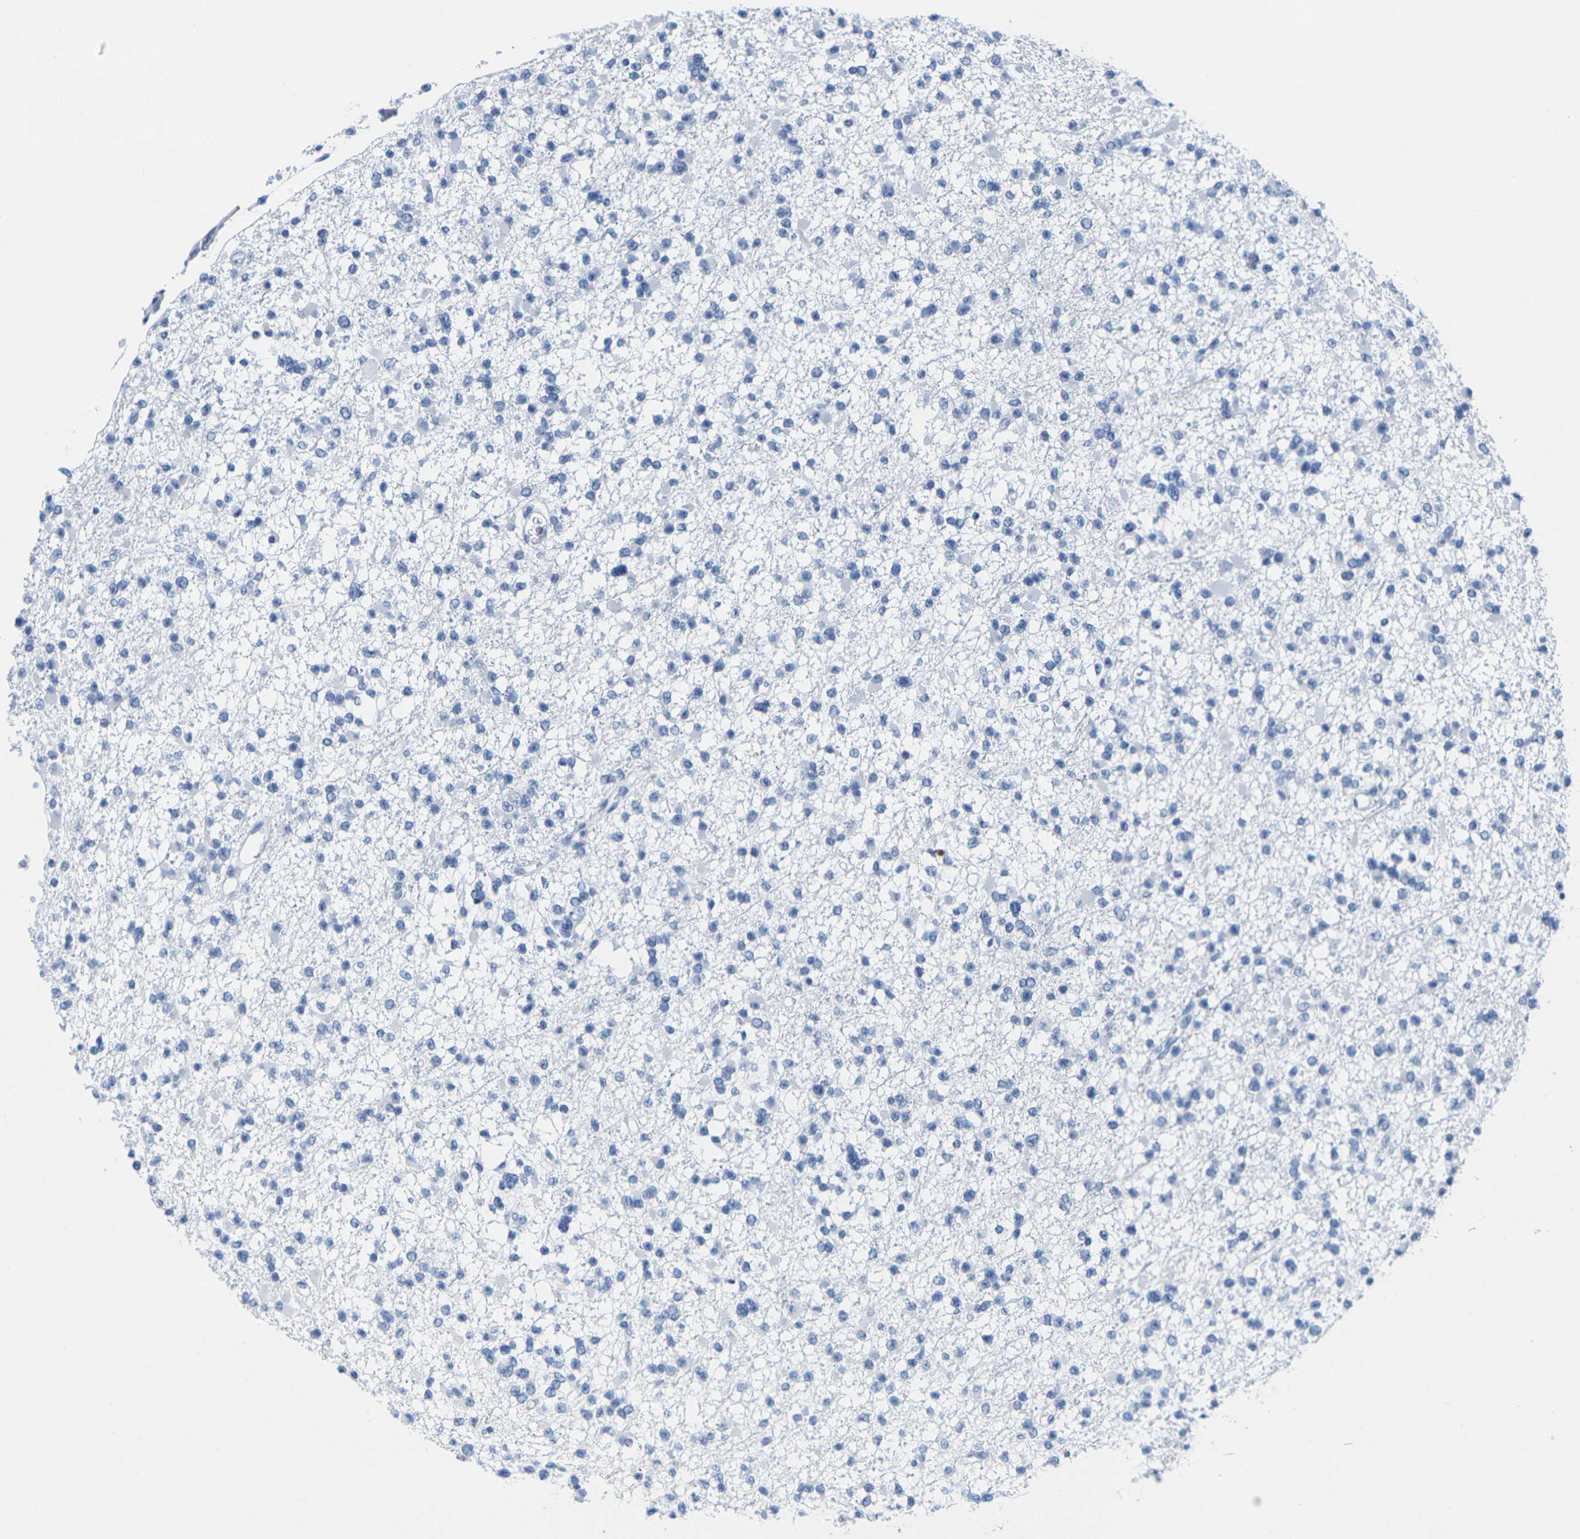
{"staining": {"intensity": "negative", "quantity": "none", "location": "none"}, "tissue": "glioma", "cell_type": "Tumor cells", "image_type": "cancer", "snomed": [{"axis": "morphology", "description": "Glioma, malignant, Low grade"}, {"axis": "topography", "description": "Brain"}], "caption": "A high-resolution histopathology image shows IHC staining of glioma, which shows no significant positivity in tumor cells.", "gene": "CNN1", "patient": {"sex": "female", "age": 22}}